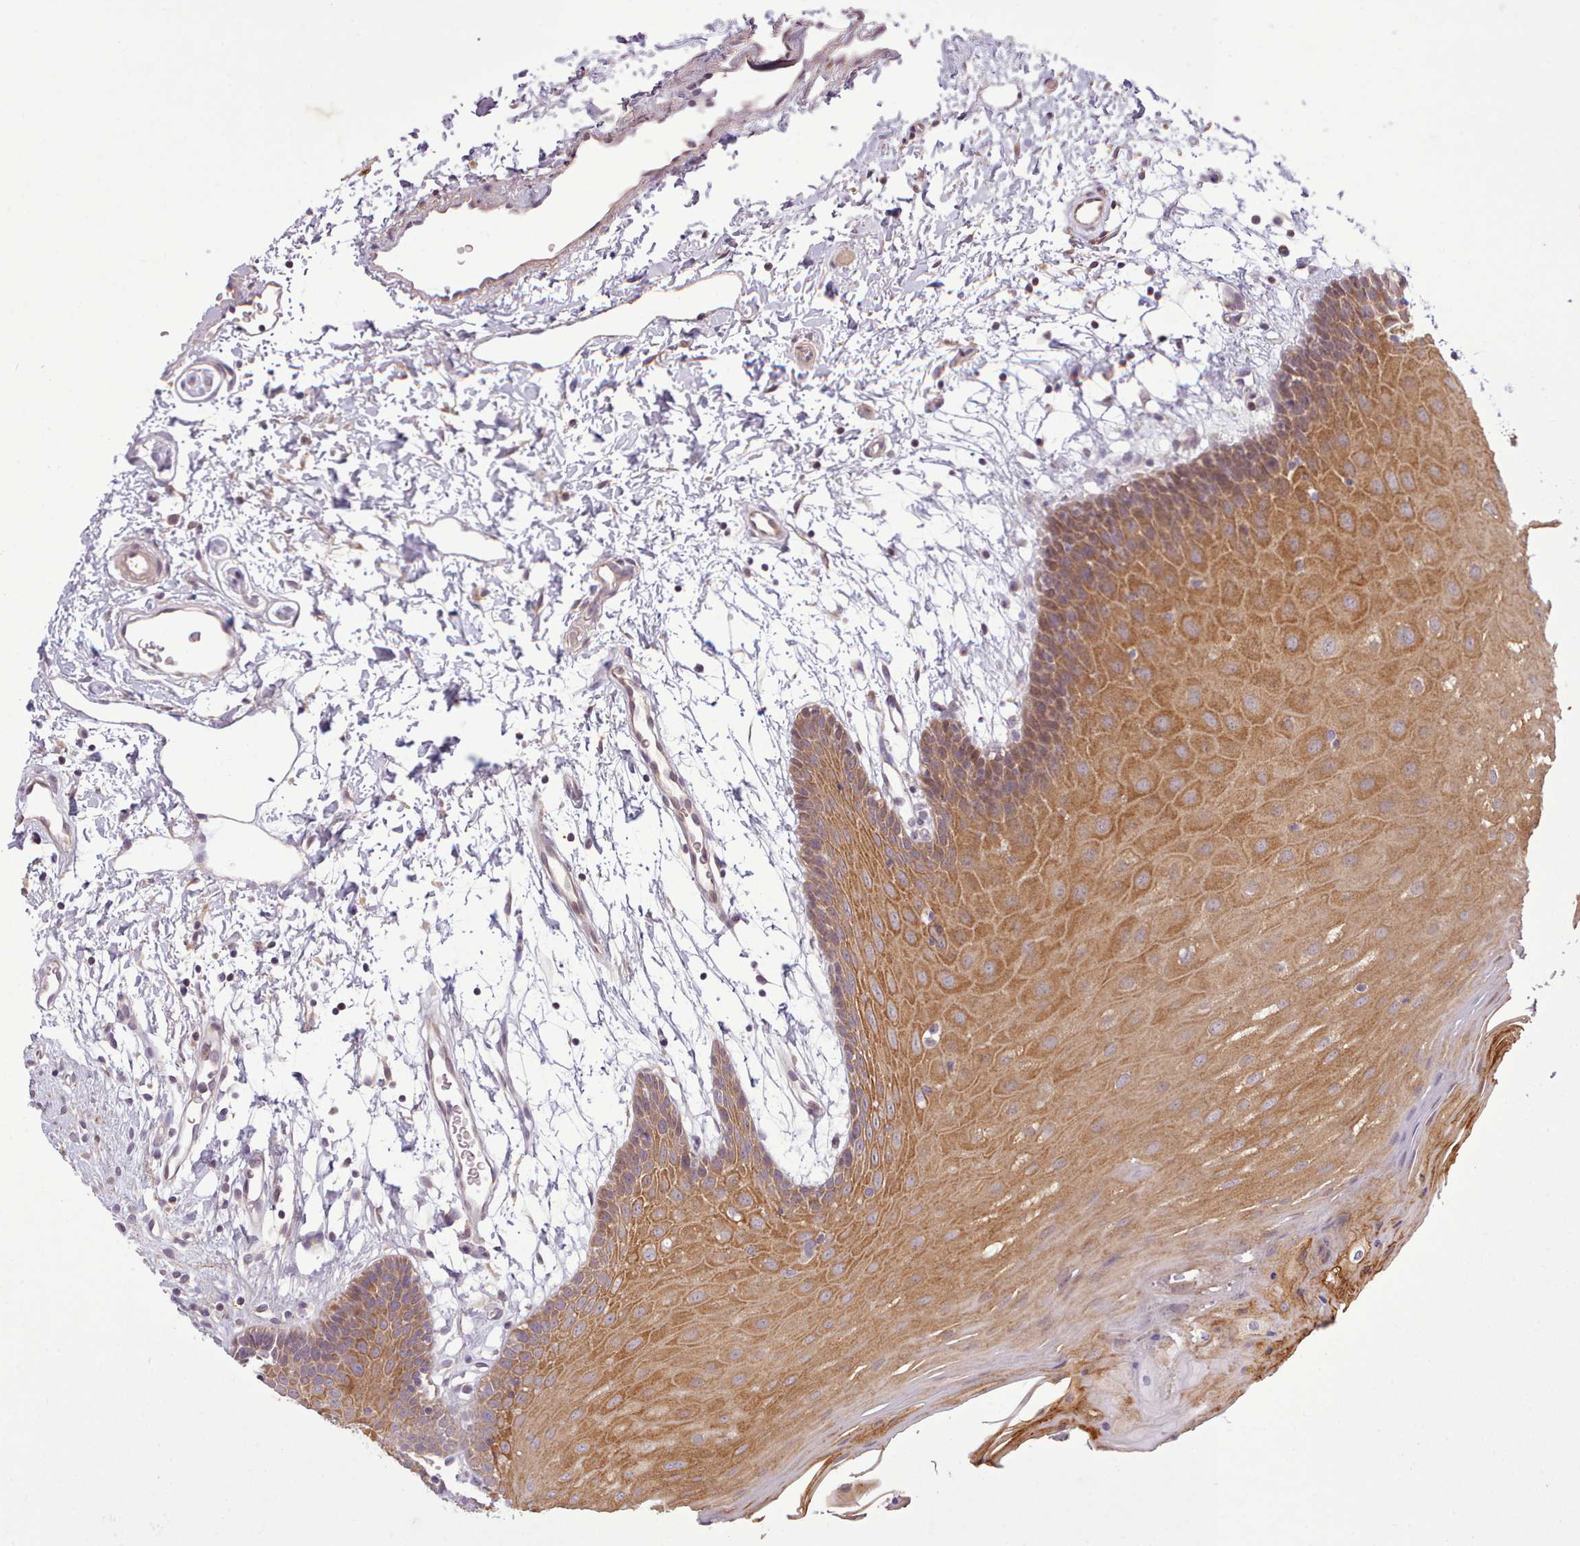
{"staining": {"intensity": "moderate", "quantity": ">75%", "location": "cytoplasmic/membranous"}, "tissue": "oral mucosa", "cell_type": "Squamous epithelial cells", "image_type": "normal", "snomed": [{"axis": "morphology", "description": "Normal tissue, NOS"}, {"axis": "topography", "description": "Skeletal muscle"}, {"axis": "topography", "description": "Oral tissue"}, {"axis": "topography", "description": "Salivary gland"}, {"axis": "topography", "description": "Peripheral nerve tissue"}], "caption": "Immunohistochemistry (IHC) (DAB (3,3'-diaminobenzidine)) staining of normal human oral mucosa exhibits moderate cytoplasmic/membranous protein positivity in about >75% of squamous epithelial cells.", "gene": "NMRK1", "patient": {"sex": "male", "age": 54}}